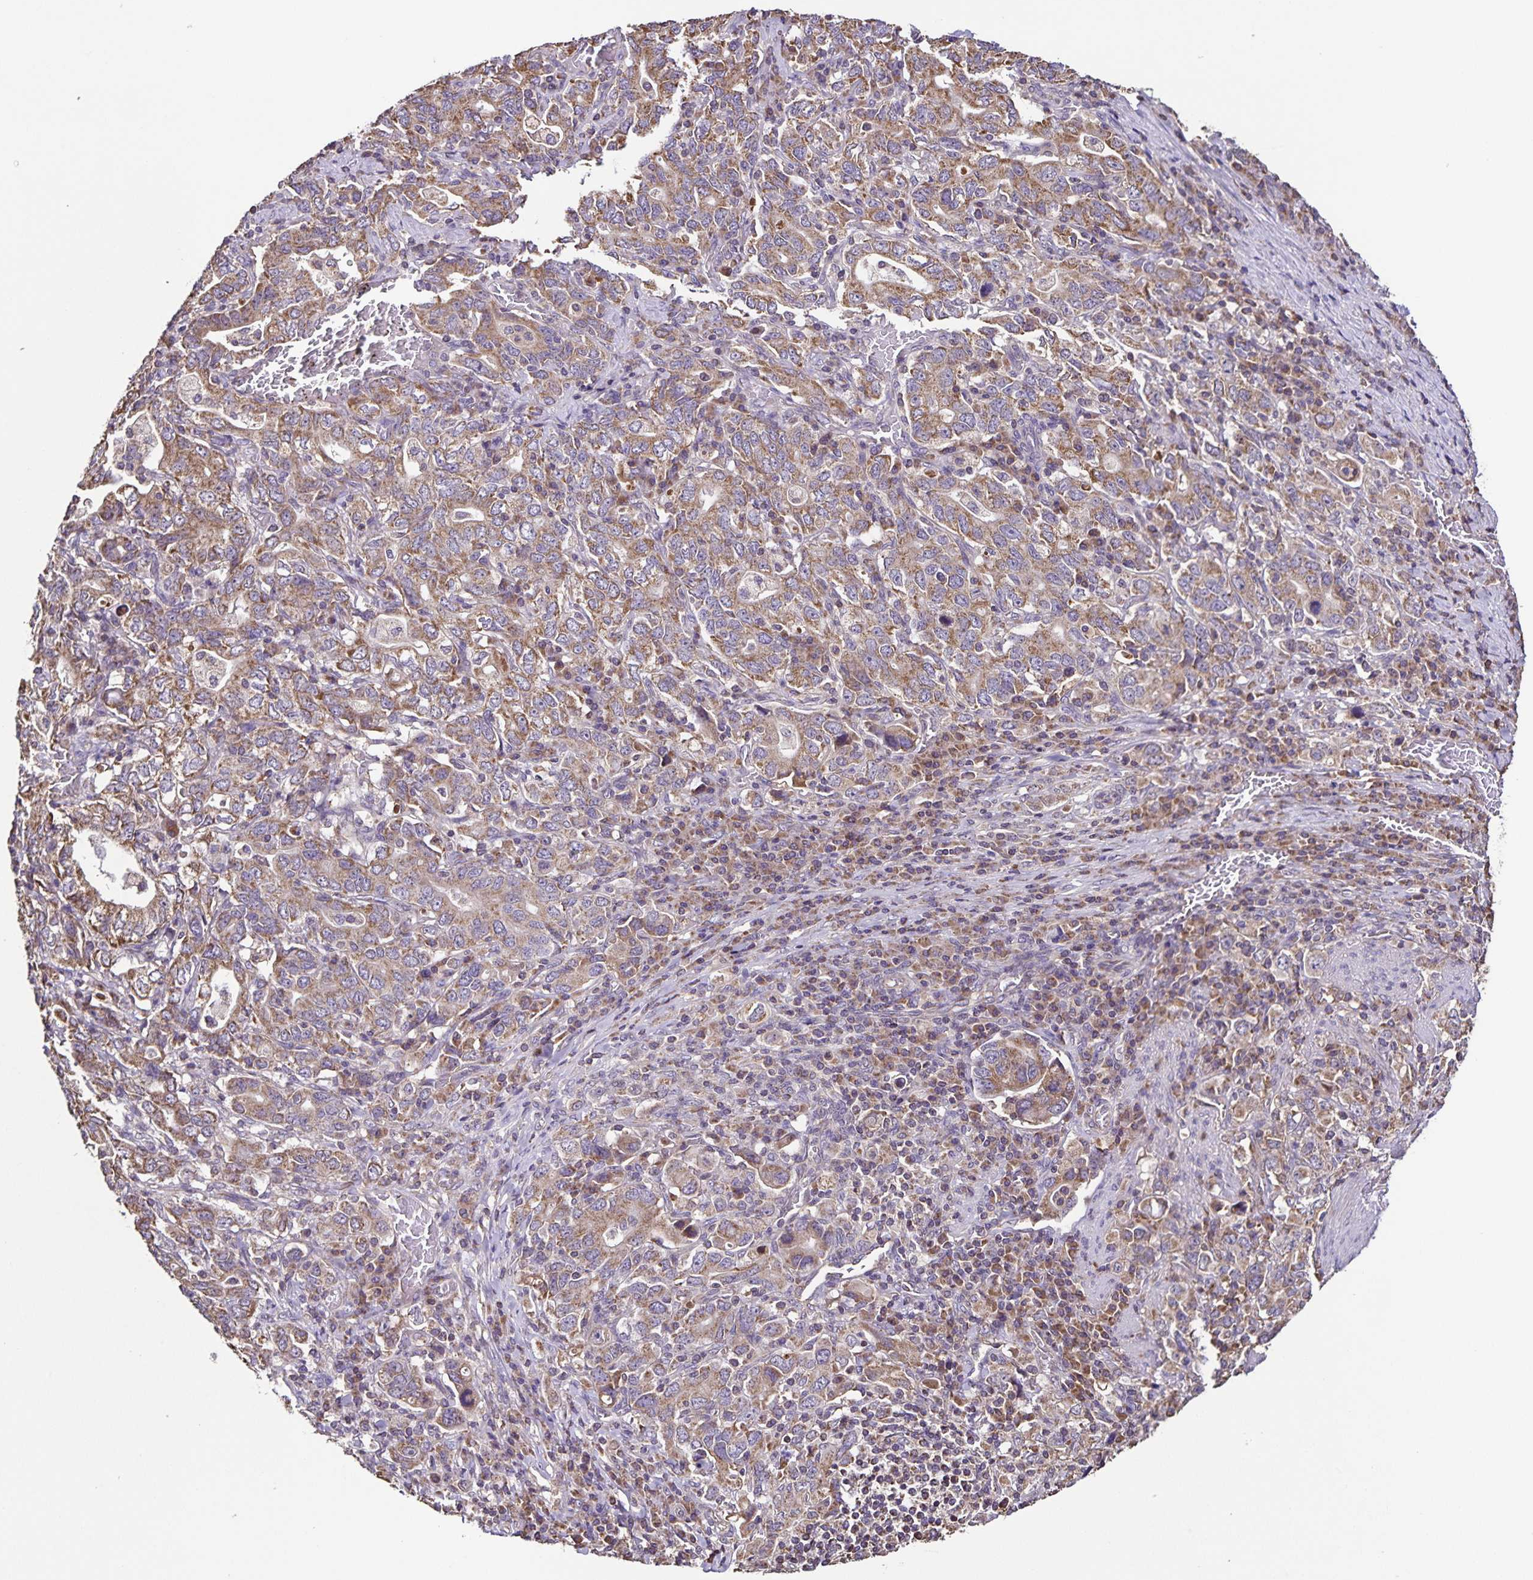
{"staining": {"intensity": "moderate", "quantity": ">75%", "location": "cytoplasmic/membranous"}, "tissue": "stomach cancer", "cell_type": "Tumor cells", "image_type": "cancer", "snomed": [{"axis": "morphology", "description": "Adenocarcinoma, NOS"}, {"axis": "topography", "description": "Stomach, upper"}, {"axis": "topography", "description": "Stomach"}], "caption": "Immunohistochemical staining of human stomach cancer (adenocarcinoma) displays moderate cytoplasmic/membranous protein staining in approximately >75% of tumor cells.", "gene": "MAN1A1", "patient": {"sex": "male", "age": 62}}